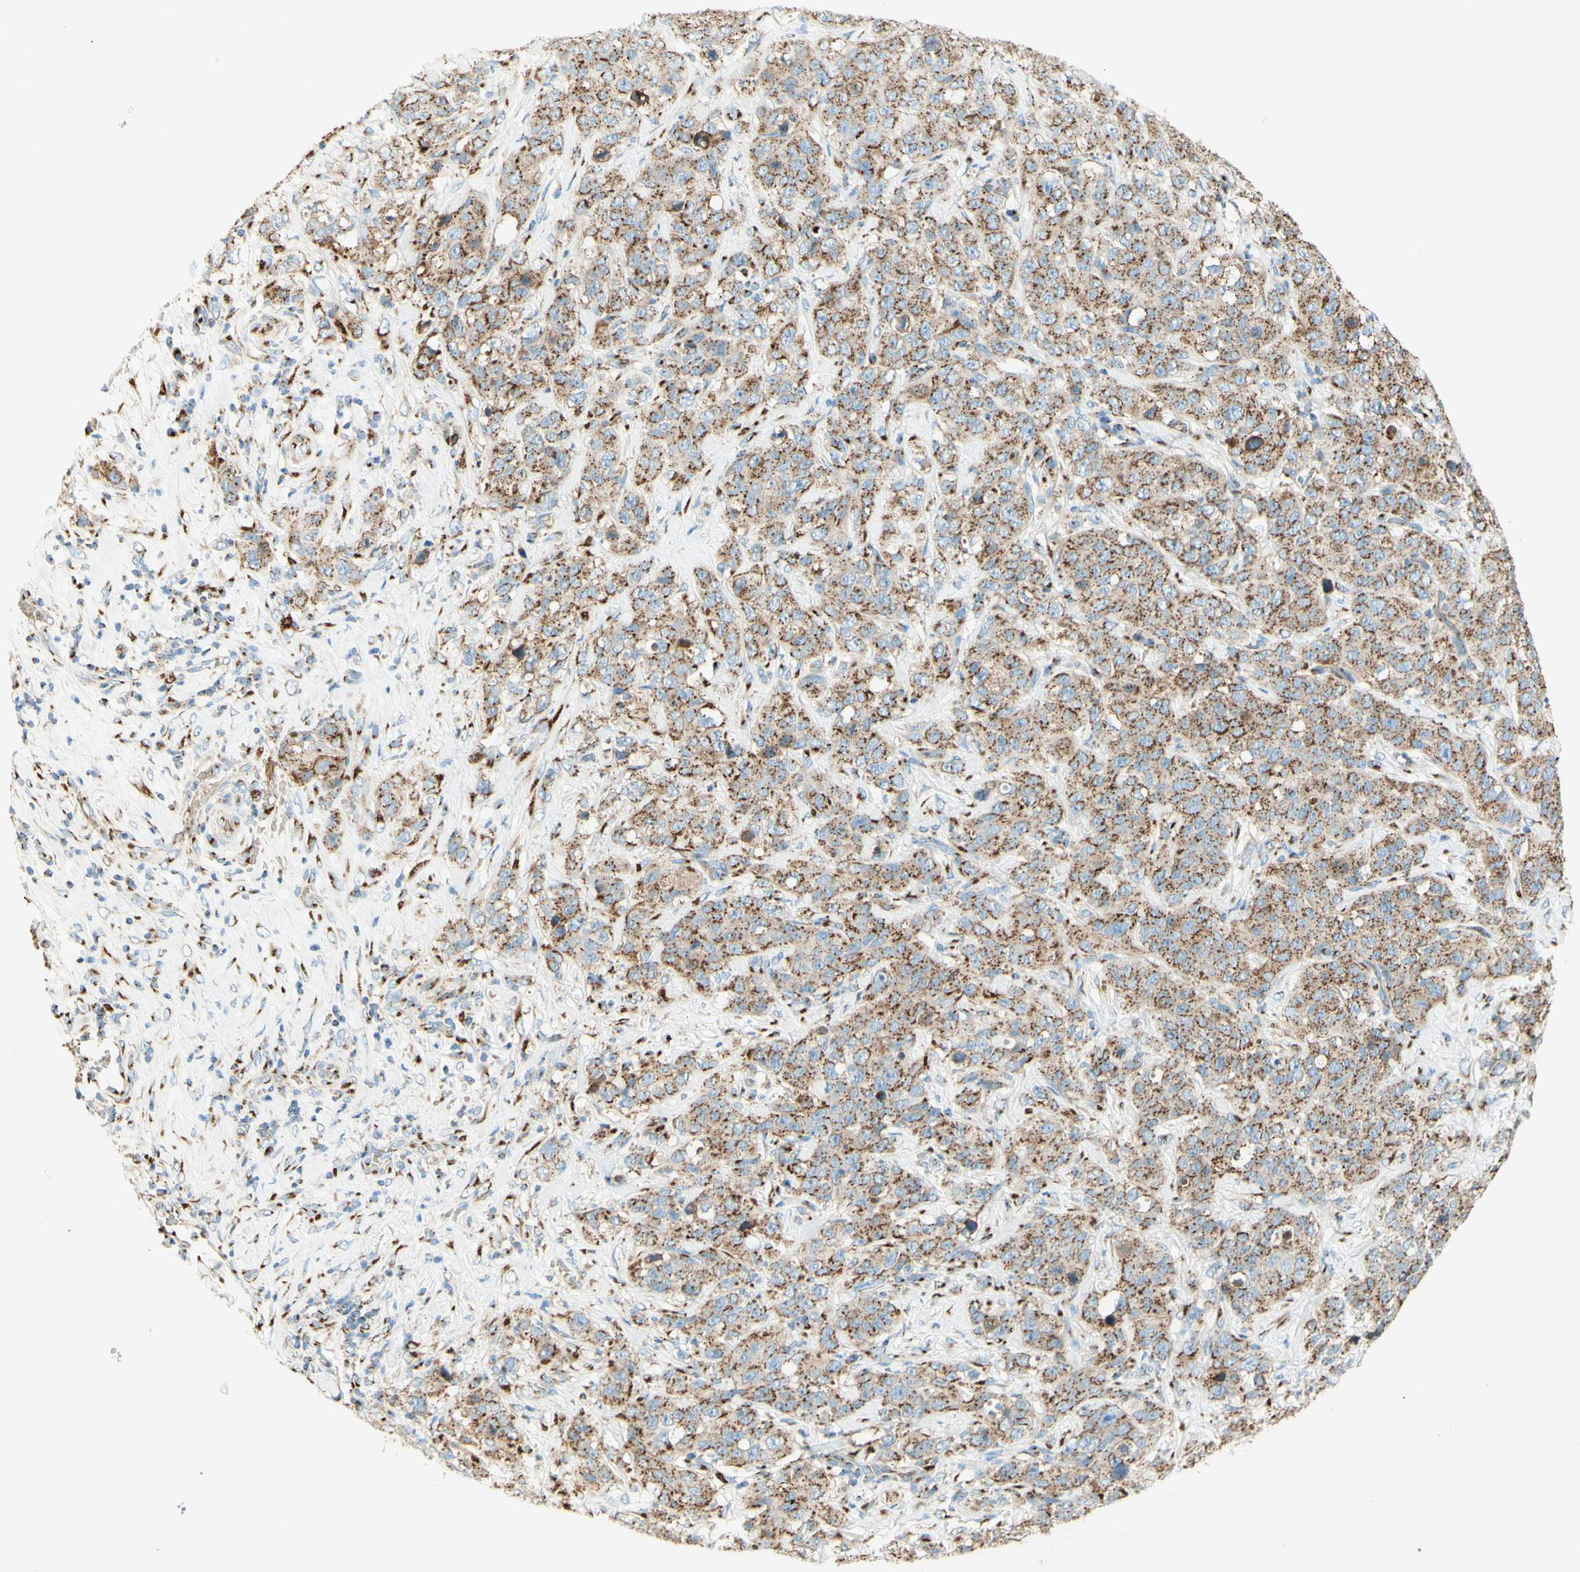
{"staining": {"intensity": "moderate", "quantity": ">75%", "location": "cytoplasmic/membranous"}, "tissue": "stomach cancer", "cell_type": "Tumor cells", "image_type": "cancer", "snomed": [{"axis": "morphology", "description": "Adenocarcinoma, NOS"}, {"axis": "topography", "description": "Stomach"}], "caption": "Immunohistochemistry image of stomach cancer (adenocarcinoma) stained for a protein (brown), which shows medium levels of moderate cytoplasmic/membranous staining in about >75% of tumor cells.", "gene": "GOLGB1", "patient": {"sex": "male", "age": 48}}